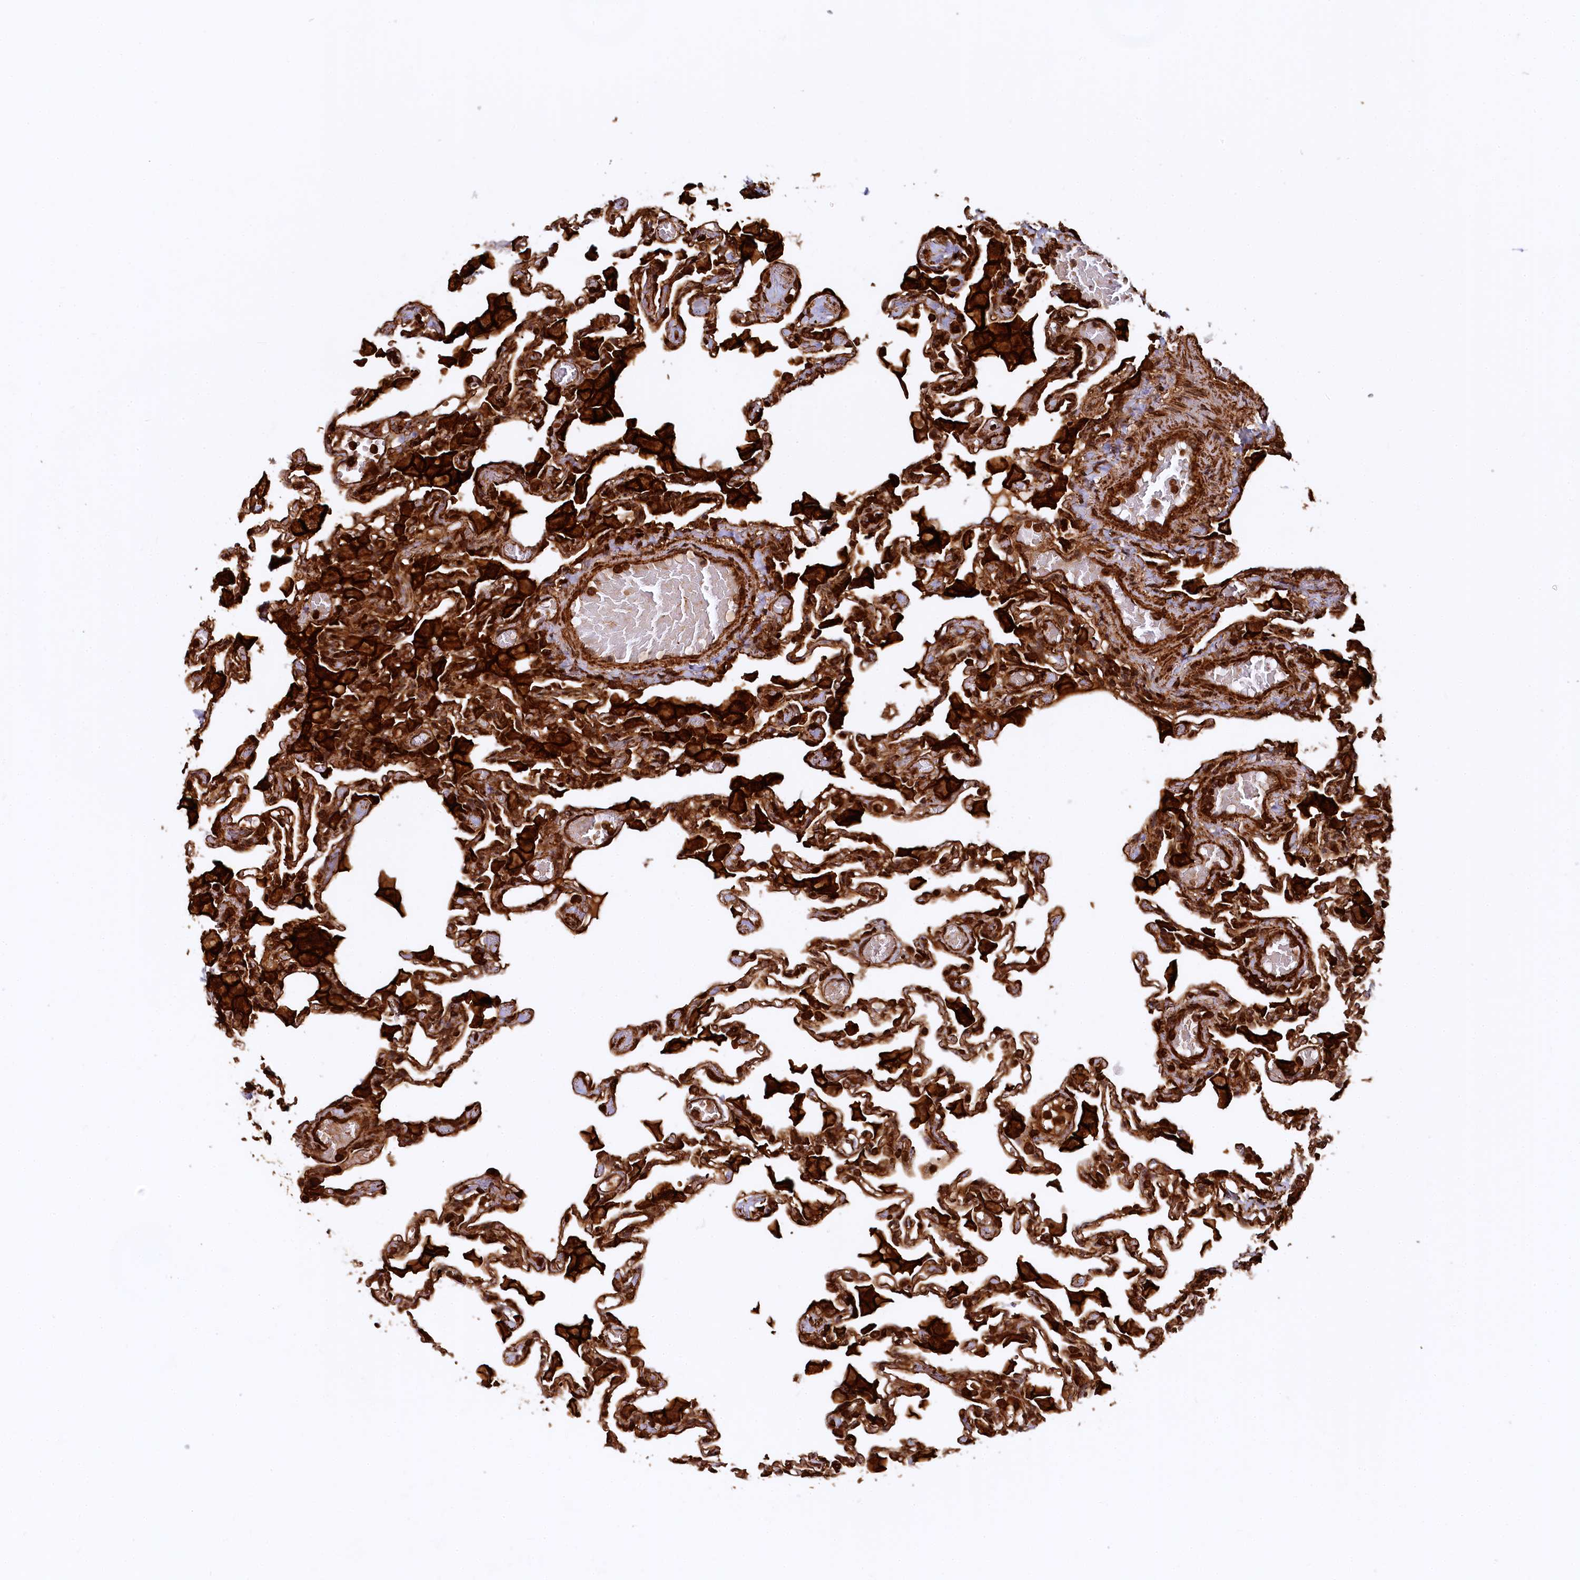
{"staining": {"intensity": "moderate", "quantity": ">75%", "location": "cytoplasmic/membranous"}, "tissue": "lung", "cell_type": "Alveolar cells", "image_type": "normal", "snomed": [{"axis": "morphology", "description": "Normal tissue, NOS"}, {"axis": "topography", "description": "Bronchus"}, {"axis": "topography", "description": "Lung"}], "caption": "Lung stained with IHC reveals moderate cytoplasmic/membranous expression in approximately >75% of alveolar cells.", "gene": "STUB1", "patient": {"sex": "female", "age": 49}}